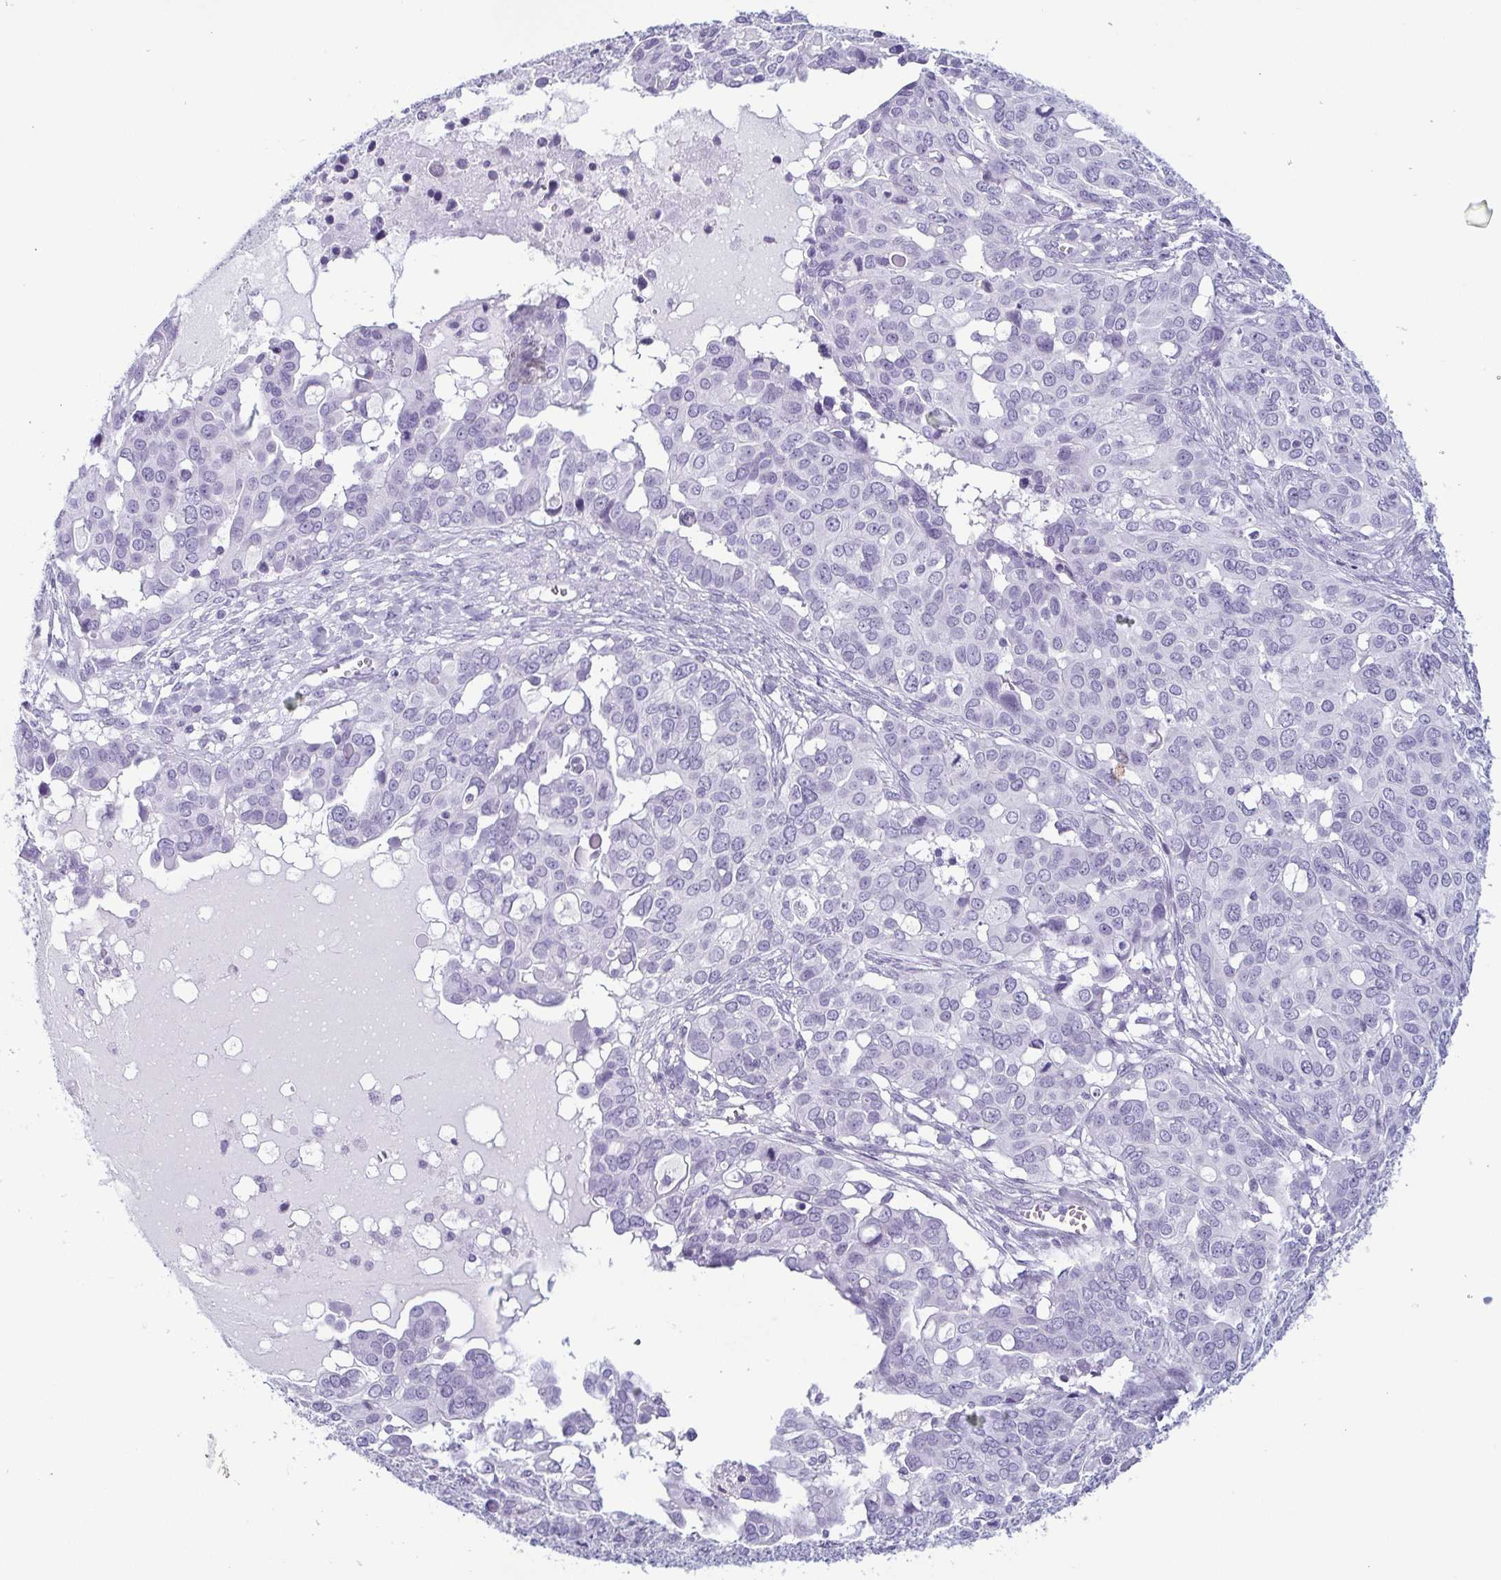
{"staining": {"intensity": "negative", "quantity": "none", "location": "none"}, "tissue": "ovarian cancer", "cell_type": "Tumor cells", "image_type": "cancer", "snomed": [{"axis": "morphology", "description": "Carcinoma, endometroid"}, {"axis": "topography", "description": "Ovary"}], "caption": "An image of human ovarian endometroid carcinoma is negative for staining in tumor cells. (DAB (3,3'-diaminobenzidine) immunohistochemistry (IHC) with hematoxylin counter stain).", "gene": "KRT78", "patient": {"sex": "female", "age": 78}}